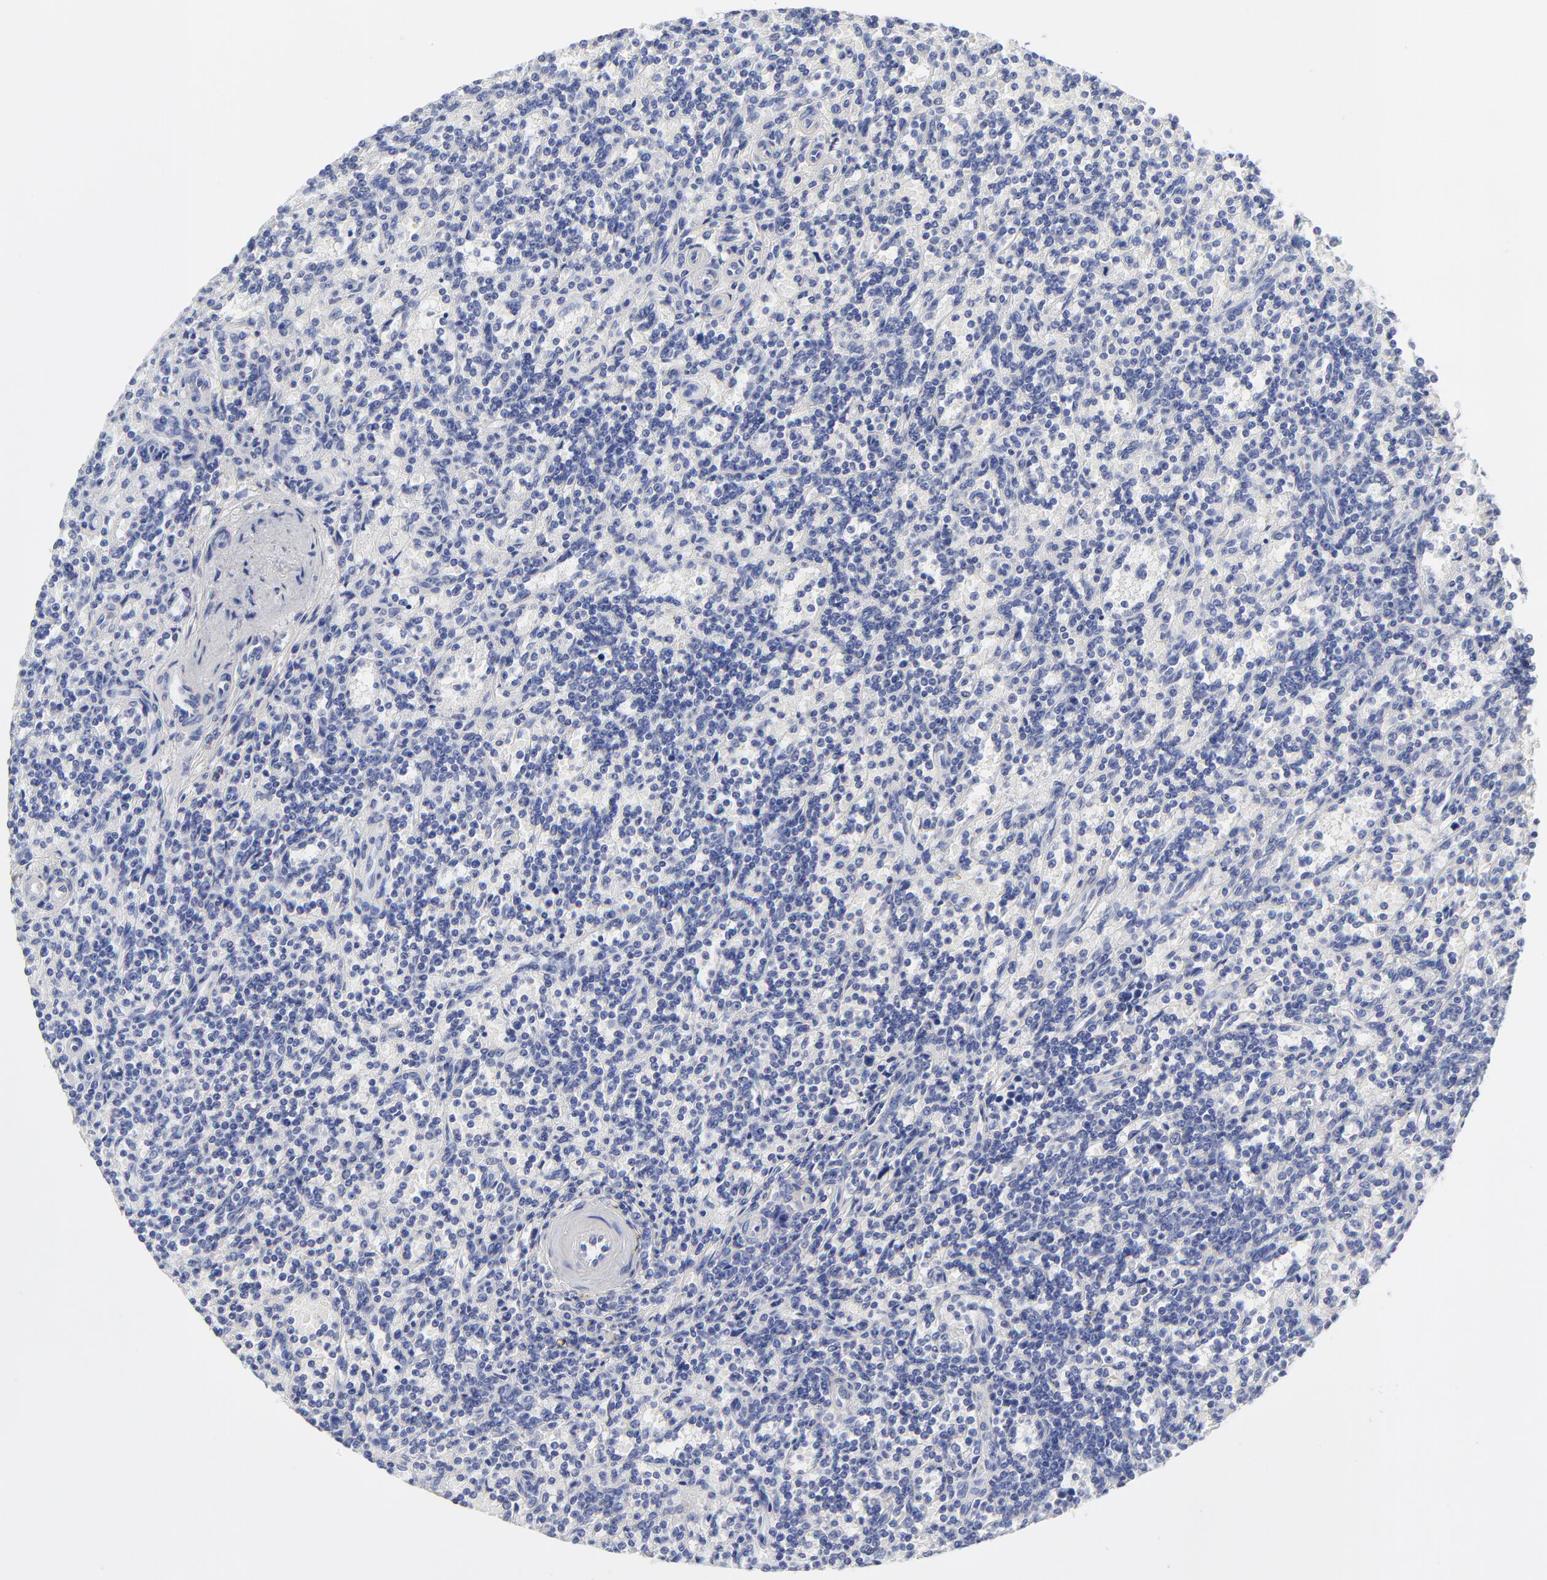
{"staining": {"intensity": "negative", "quantity": "none", "location": "none"}, "tissue": "lymphoma", "cell_type": "Tumor cells", "image_type": "cancer", "snomed": [{"axis": "morphology", "description": "Malignant lymphoma, non-Hodgkin's type, Low grade"}, {"axis": "topography", "description": "Spleen"}], "caption": "Histopathology image shows no significant protein staining in tumor cells of malignant lymphoma, non-Hodgkin's type (low-grade).", "gene": "DUSP9", "patient": {"sex": "male", "age": 73}}